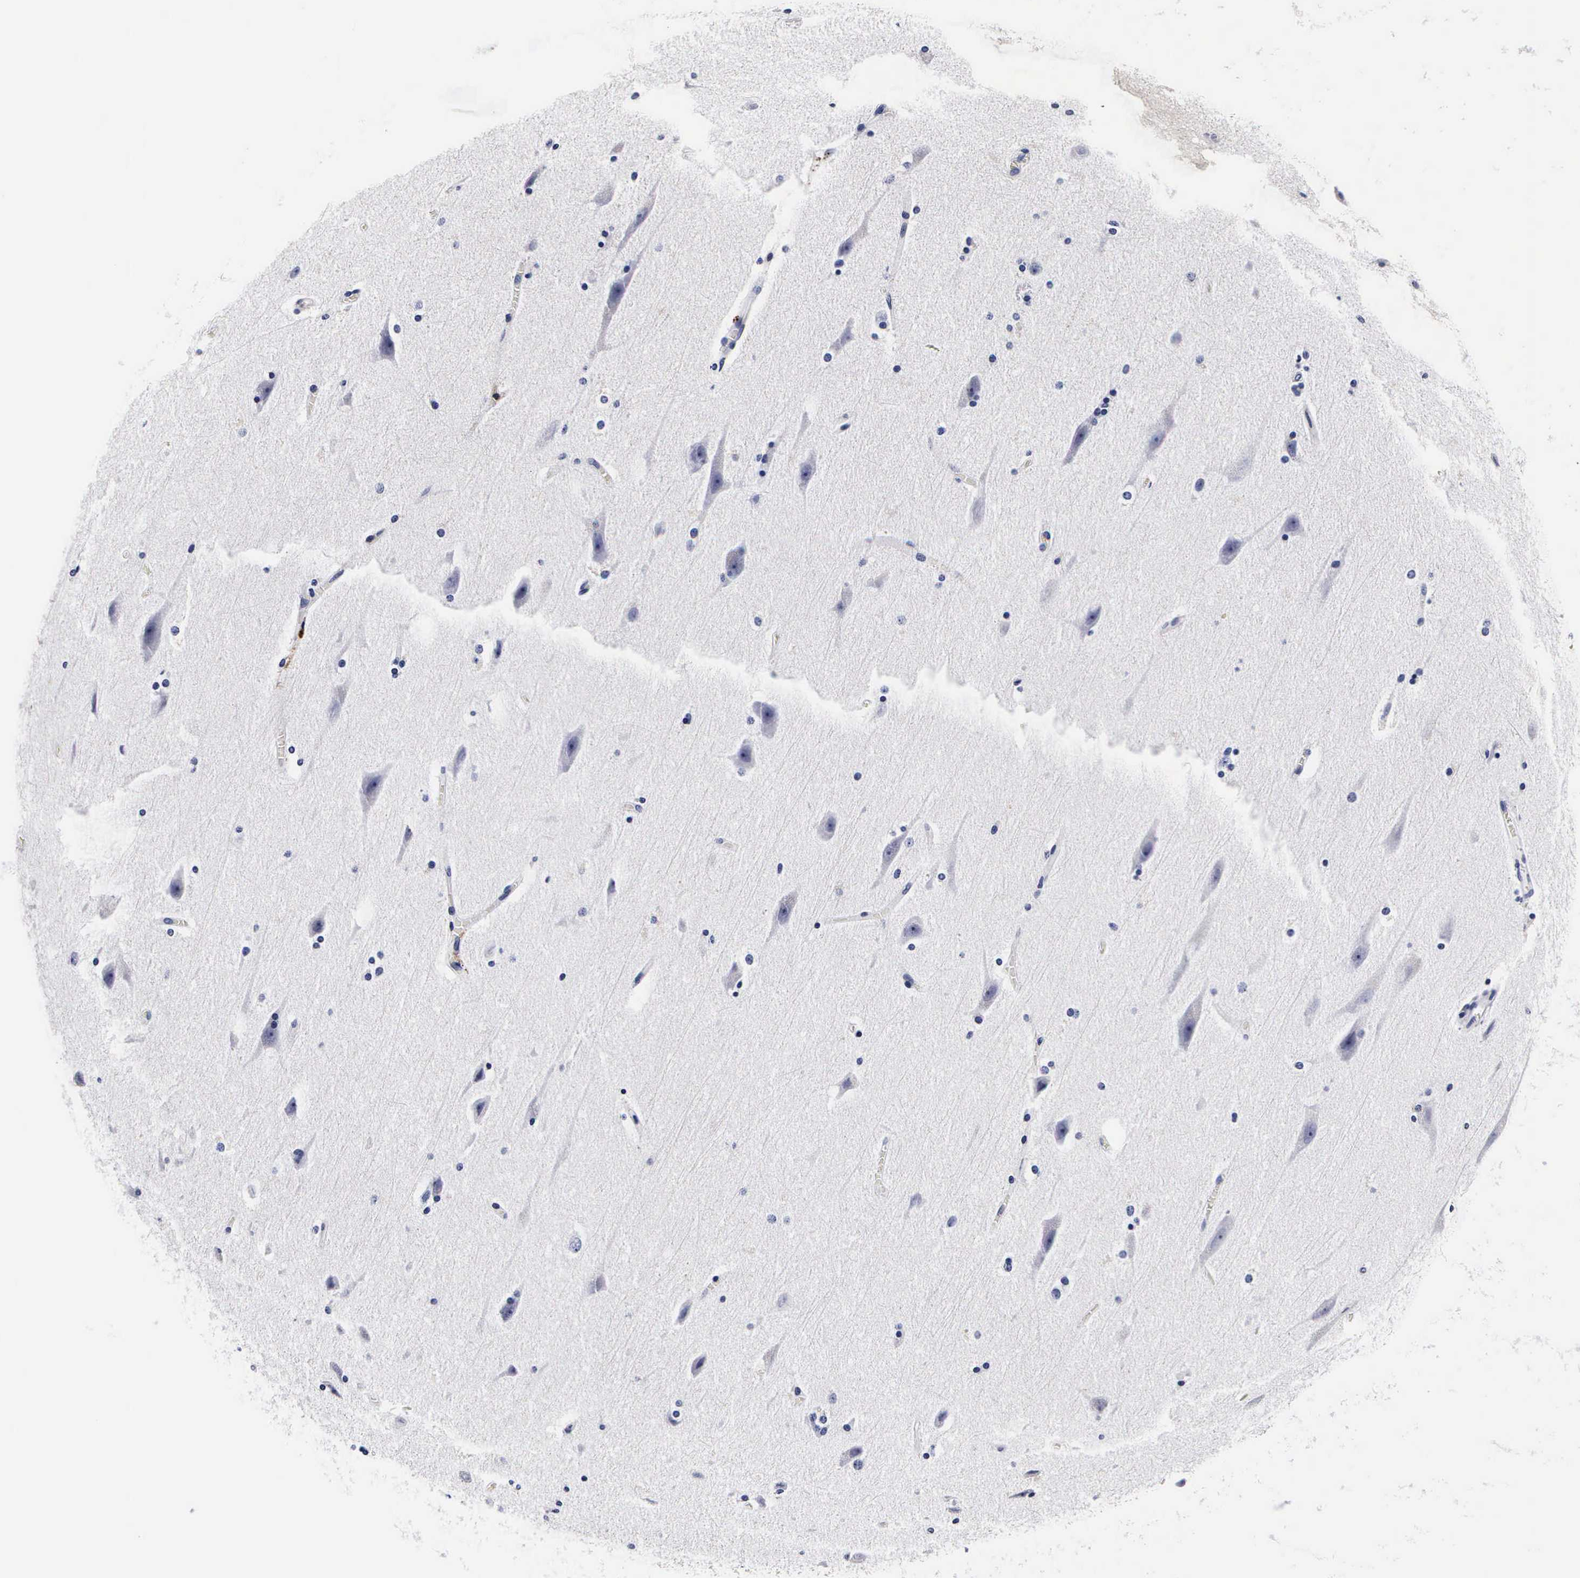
{"staining": {"intensity": "negative", "quantity": "none", "location": "none"}, "tissue": "cerebral cortex", "cell_type": "Endothelial cells", "image_type": "normal", "snomed": [{"axis": "morphology", "description": "Normal tissue, NOS"}, {"axis": "topography", "description": "Cerebral cortex"}, {"axis": "topography", "description": "Hippocampus"}], "caption": "Immunohistochemistry (IHC) micrograph of benign human cerebral cortex stained for a protein (brown), which displays no staining in endothelial cells. (Stains: DAB (3,3'-diaminobenzidine) immunohistochemistry with hematoxylin counter stain, Microscopy: brightfield microscopy at high magnification).", "gene": "RNASE6", "patient": {"sex": "female", "age": 19}}